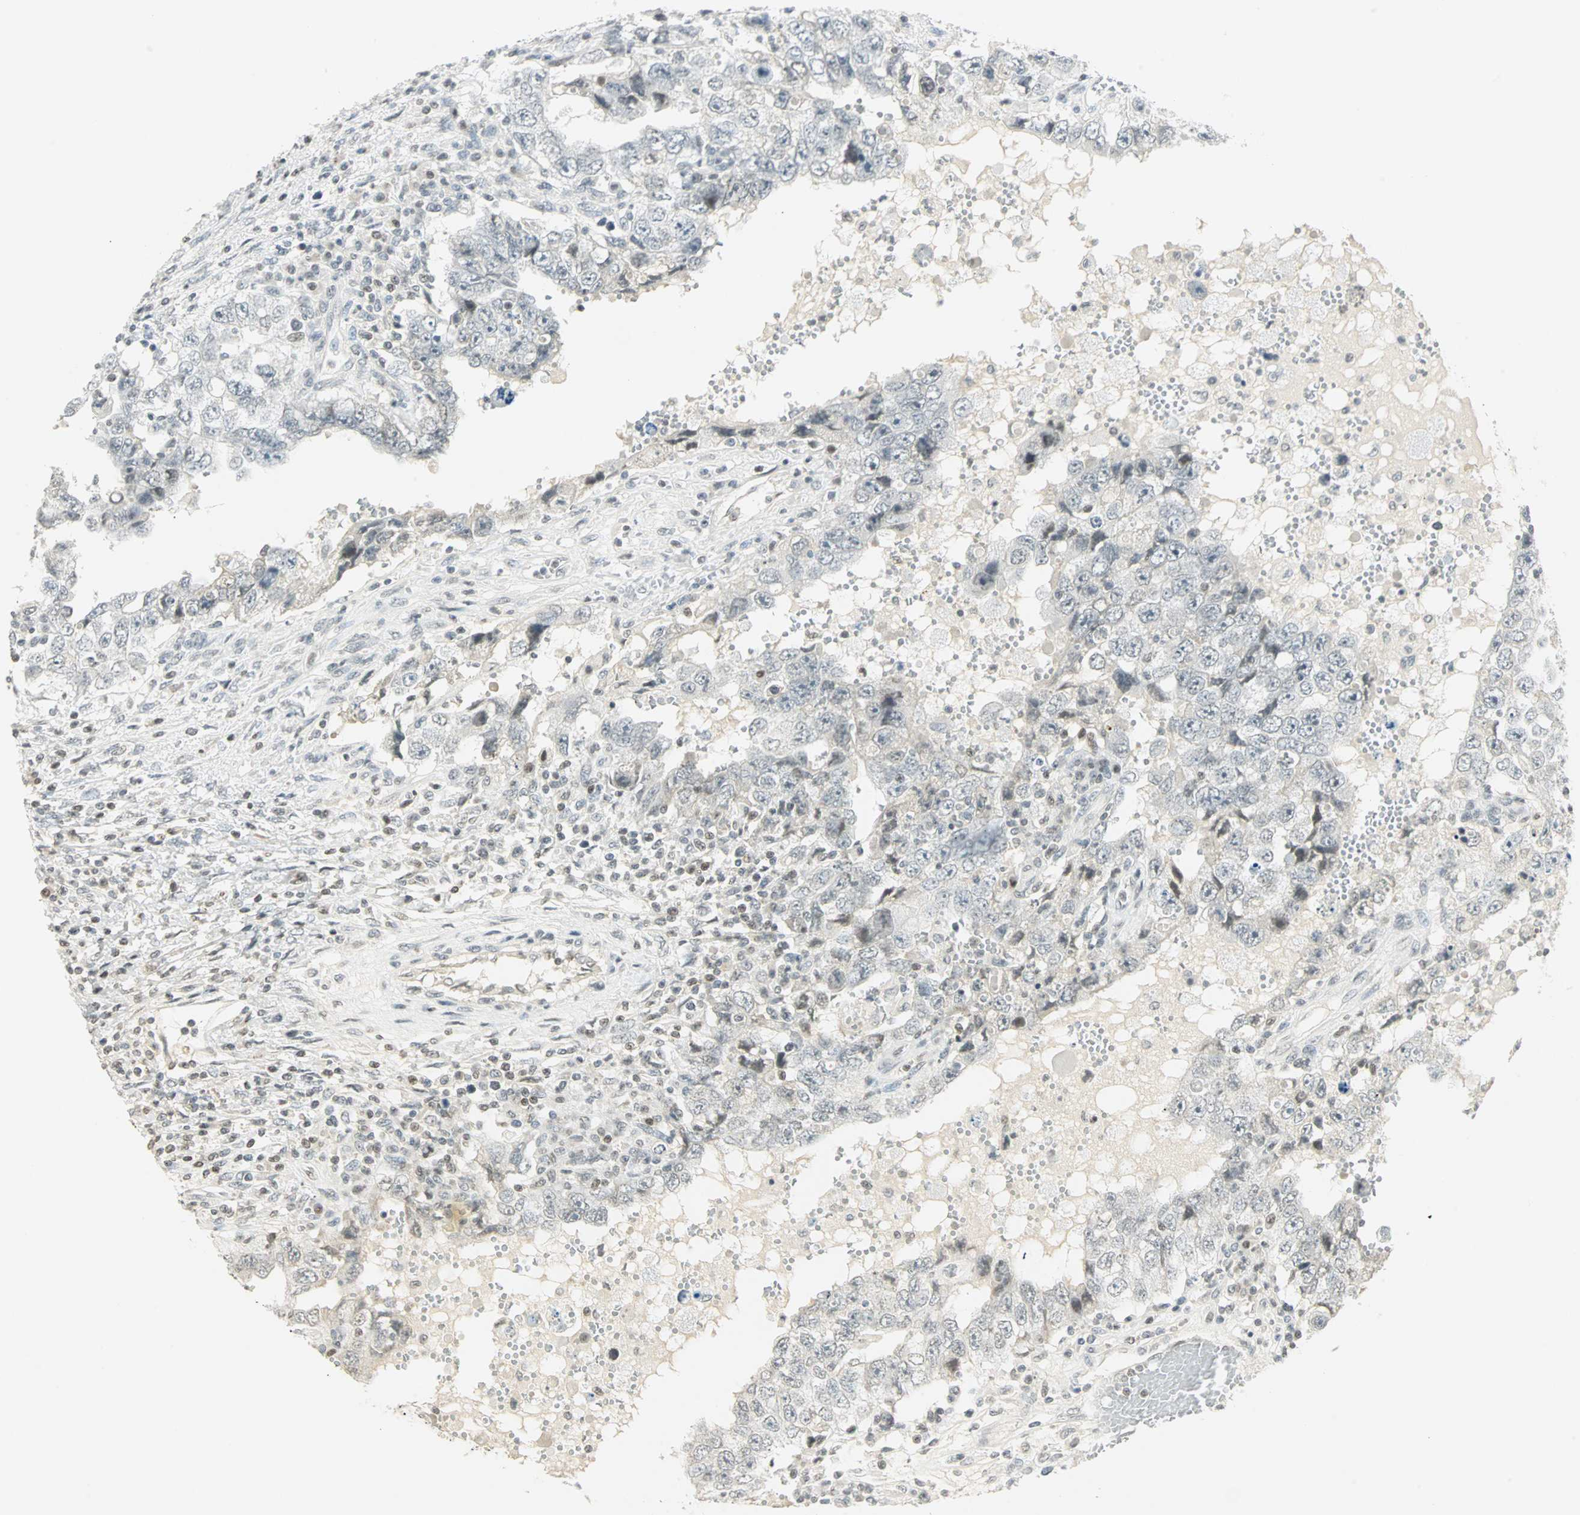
{"staining": {"intensity": "weak", "quantity": "<25%", "location": "nuclear"}, "tissue": "testis cancer", "cell_type": "Tumor cells", "image_type": "cancer", "snomed": [{"axis": "morphology", "description": "Carcinoma, Embryonal, NOS"}, {"axis": "topography", "description": "Testis"}], "caption": "This is an immunohistochemistry photomicrograph of human testis cancer. There is no expression in tumor cells.", "gene": "SMAD3", "patient": {"sex": "male", "age": 26}}